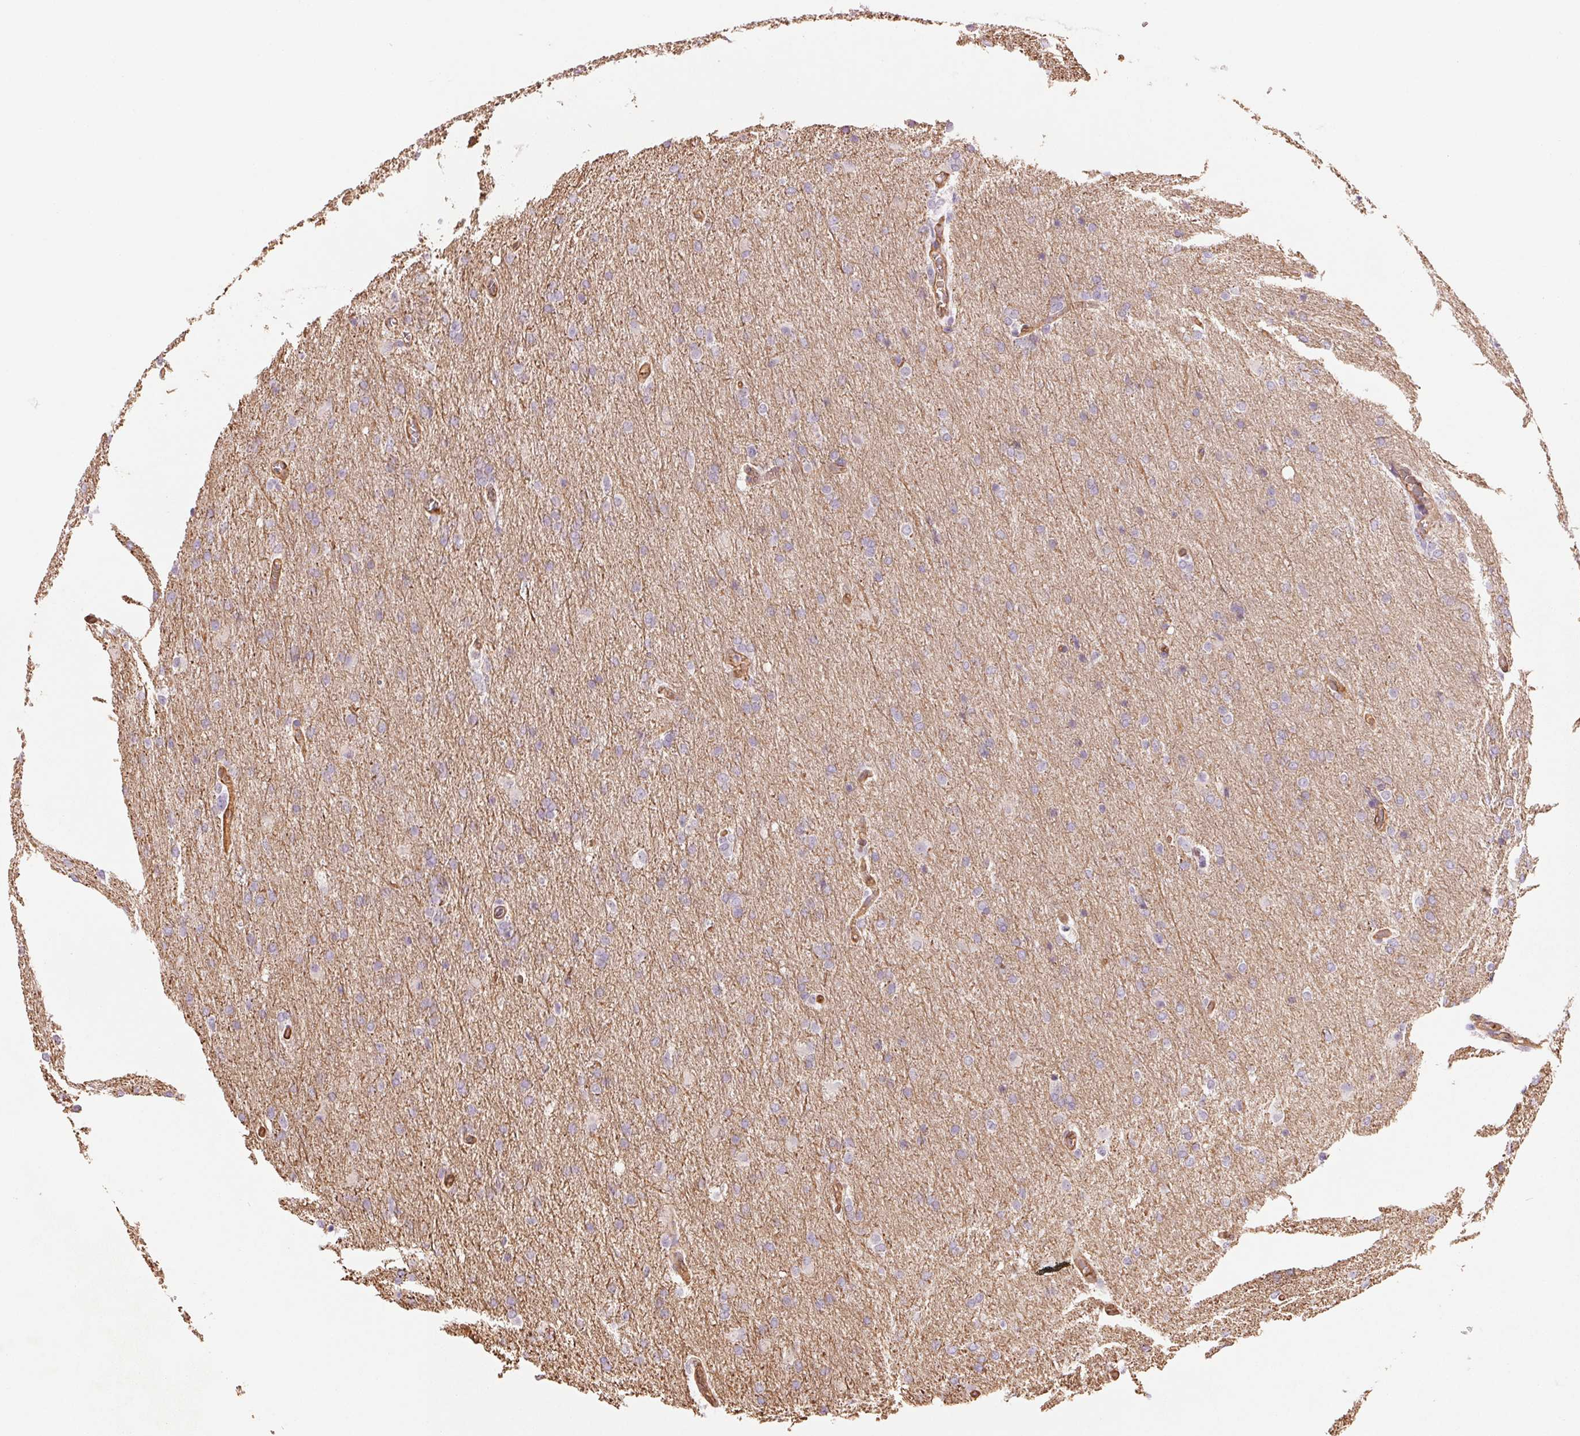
{"staining": {"intensity": "negative", "quantity": "none", "location": "none"}, "tissue": "glioma", "cell_type": "Tumor cells", "image_type": "cancer", "snomed": [{"axis": "morphology", "description": "Glioma, malignant, High grade"}, {"axis": "topography", "description": "Brain"}], "caption": "Immunohistochemistry histopathology image of neoplastic tissue: malignant glioma (high-grade) stained with DAB exhibits no significant protein positivity in tumor cells.", "gene": "ANKRD13B", "patient": {"sex": "male", "age": 68}}